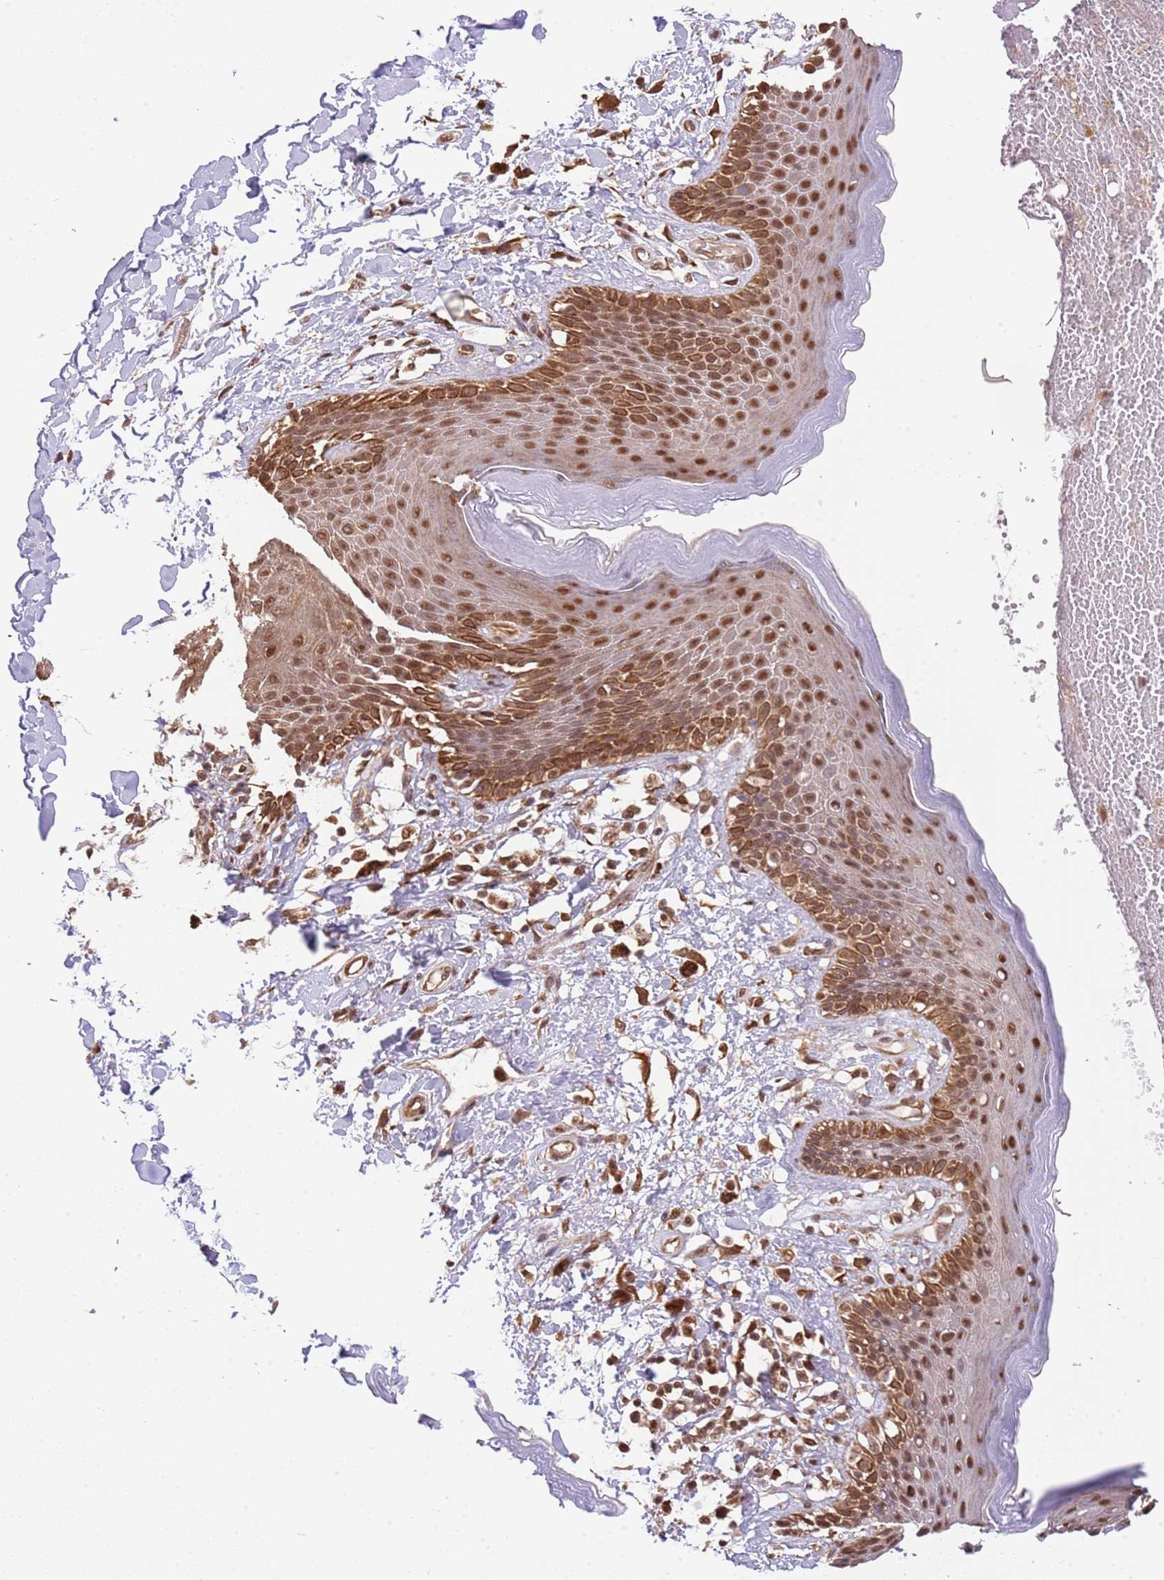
{"staining": {"intensity": "strong", "quantity": ">75%", "location": "cytoplasmic/membranous,nuclear"}, "tissue": "skin", "cell_type": "Epidermal cells", "image_type": "normal", "snomed": [{"axis": "morphology", "description": "Normal tissue, NOS"}, {"axis": "topography", "description": "Anal"}], "caption": "An image of skin stained for a protein reveals strong cytoplasmic/membranous,nuclear brown staining in epidermal cells. The staining was performed using DAB (3,3'-diaminobenzidine), with brown indicating positive protein expression. Nuclei are stained blue with hematoxylin.", "gene": "PLSCR5", "patient": {"sex": "female", "age": 78}}